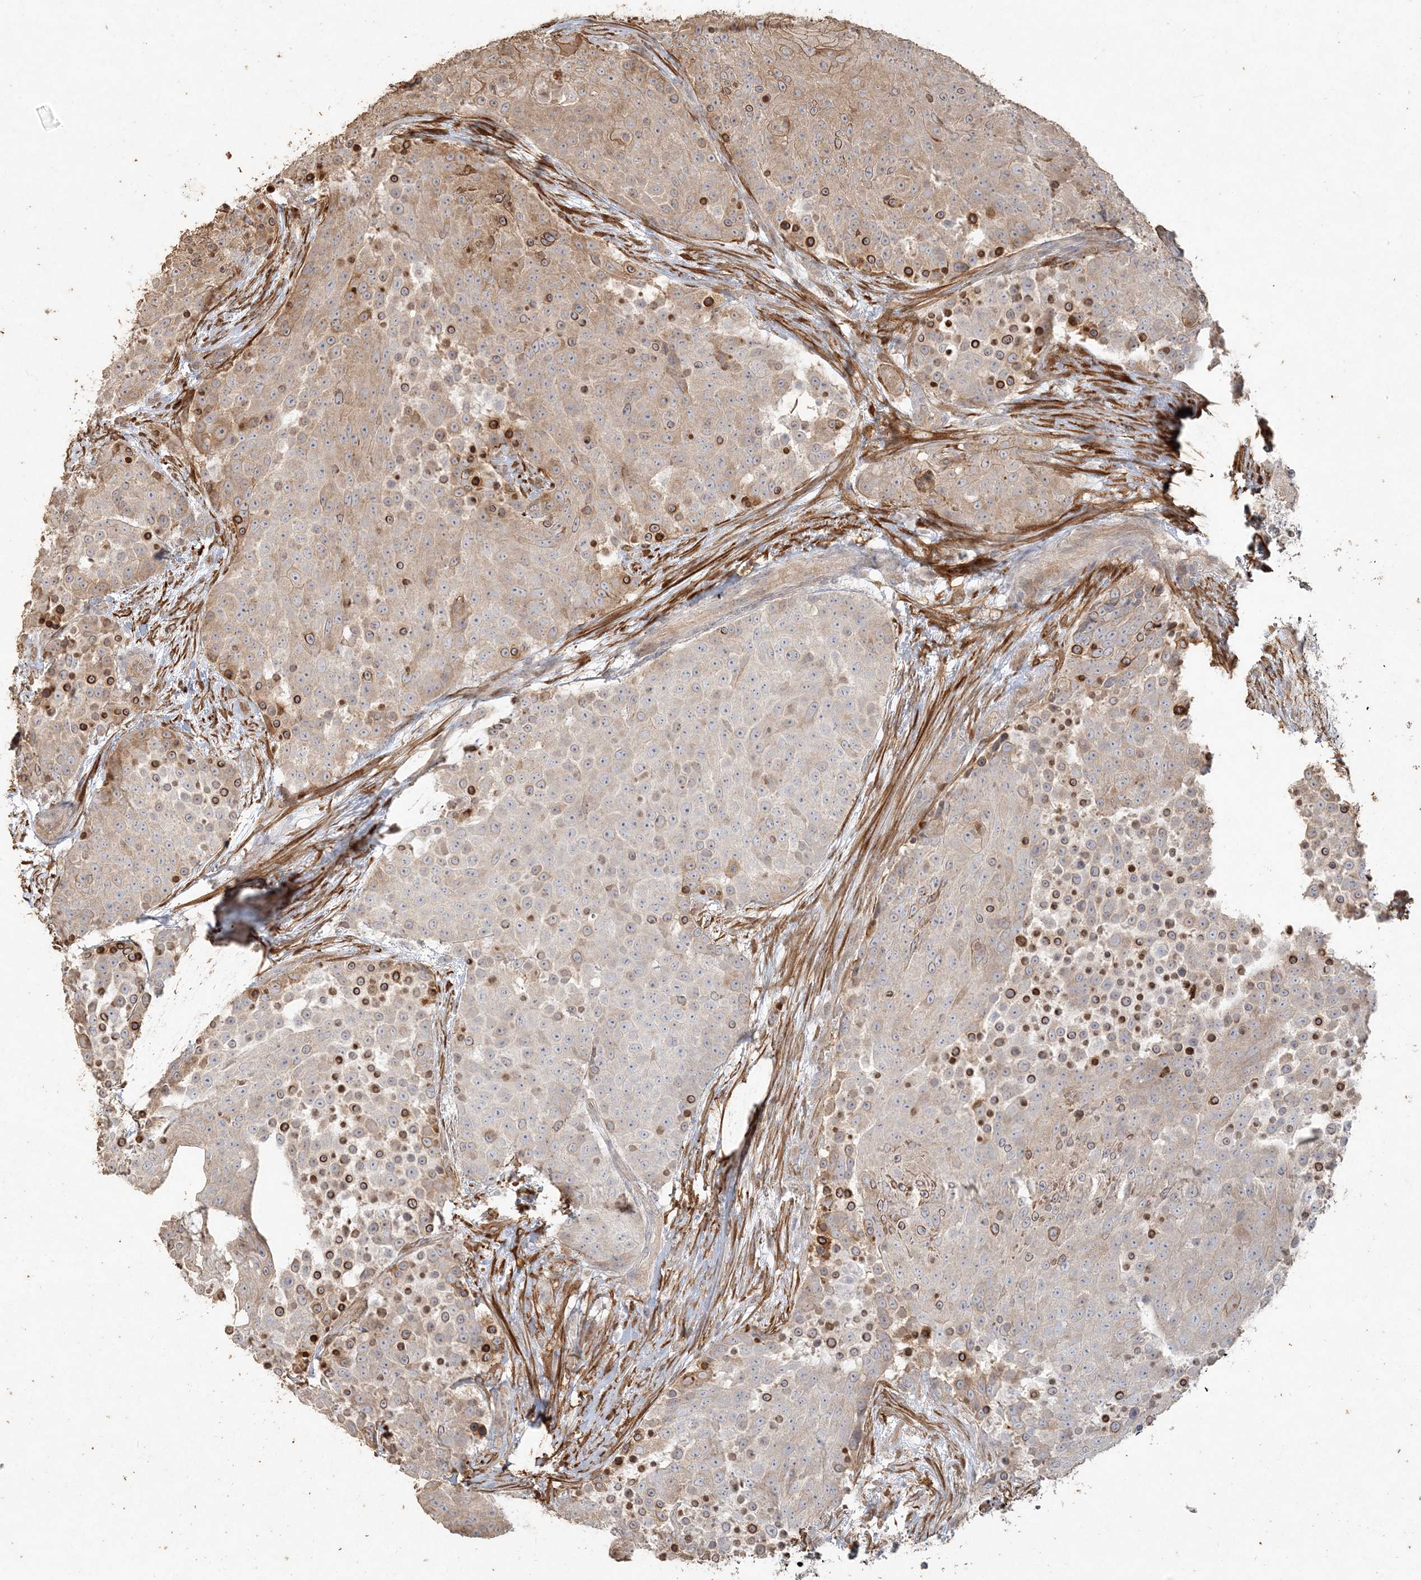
{"staining": {"intensity": "moderate", "quantity": "<25%", "location": "cytoplasmic/membranous"}, "tissue": "urothelial cancer", "cell_type": "Tumor cells", "image_type": "cancer", "snomed": [{"axis": "morphology", "description": "Urothelial carcinoma, High grade"}, {"axis": "topography", "description": "Urinary bladder"}], "caption": "High-grade urothelial carcinoma stained with immunohistochemistry (IHC) reveals moderate cytoplasmic/membranous expression in about <25% of tumor cells. (DAB (3,3'-diaminobenzidine) IHC, brown staining for protein, blue staining for nuclei).", "gene": "RNF145", "patient": {"sex": "female", "age": 63}}